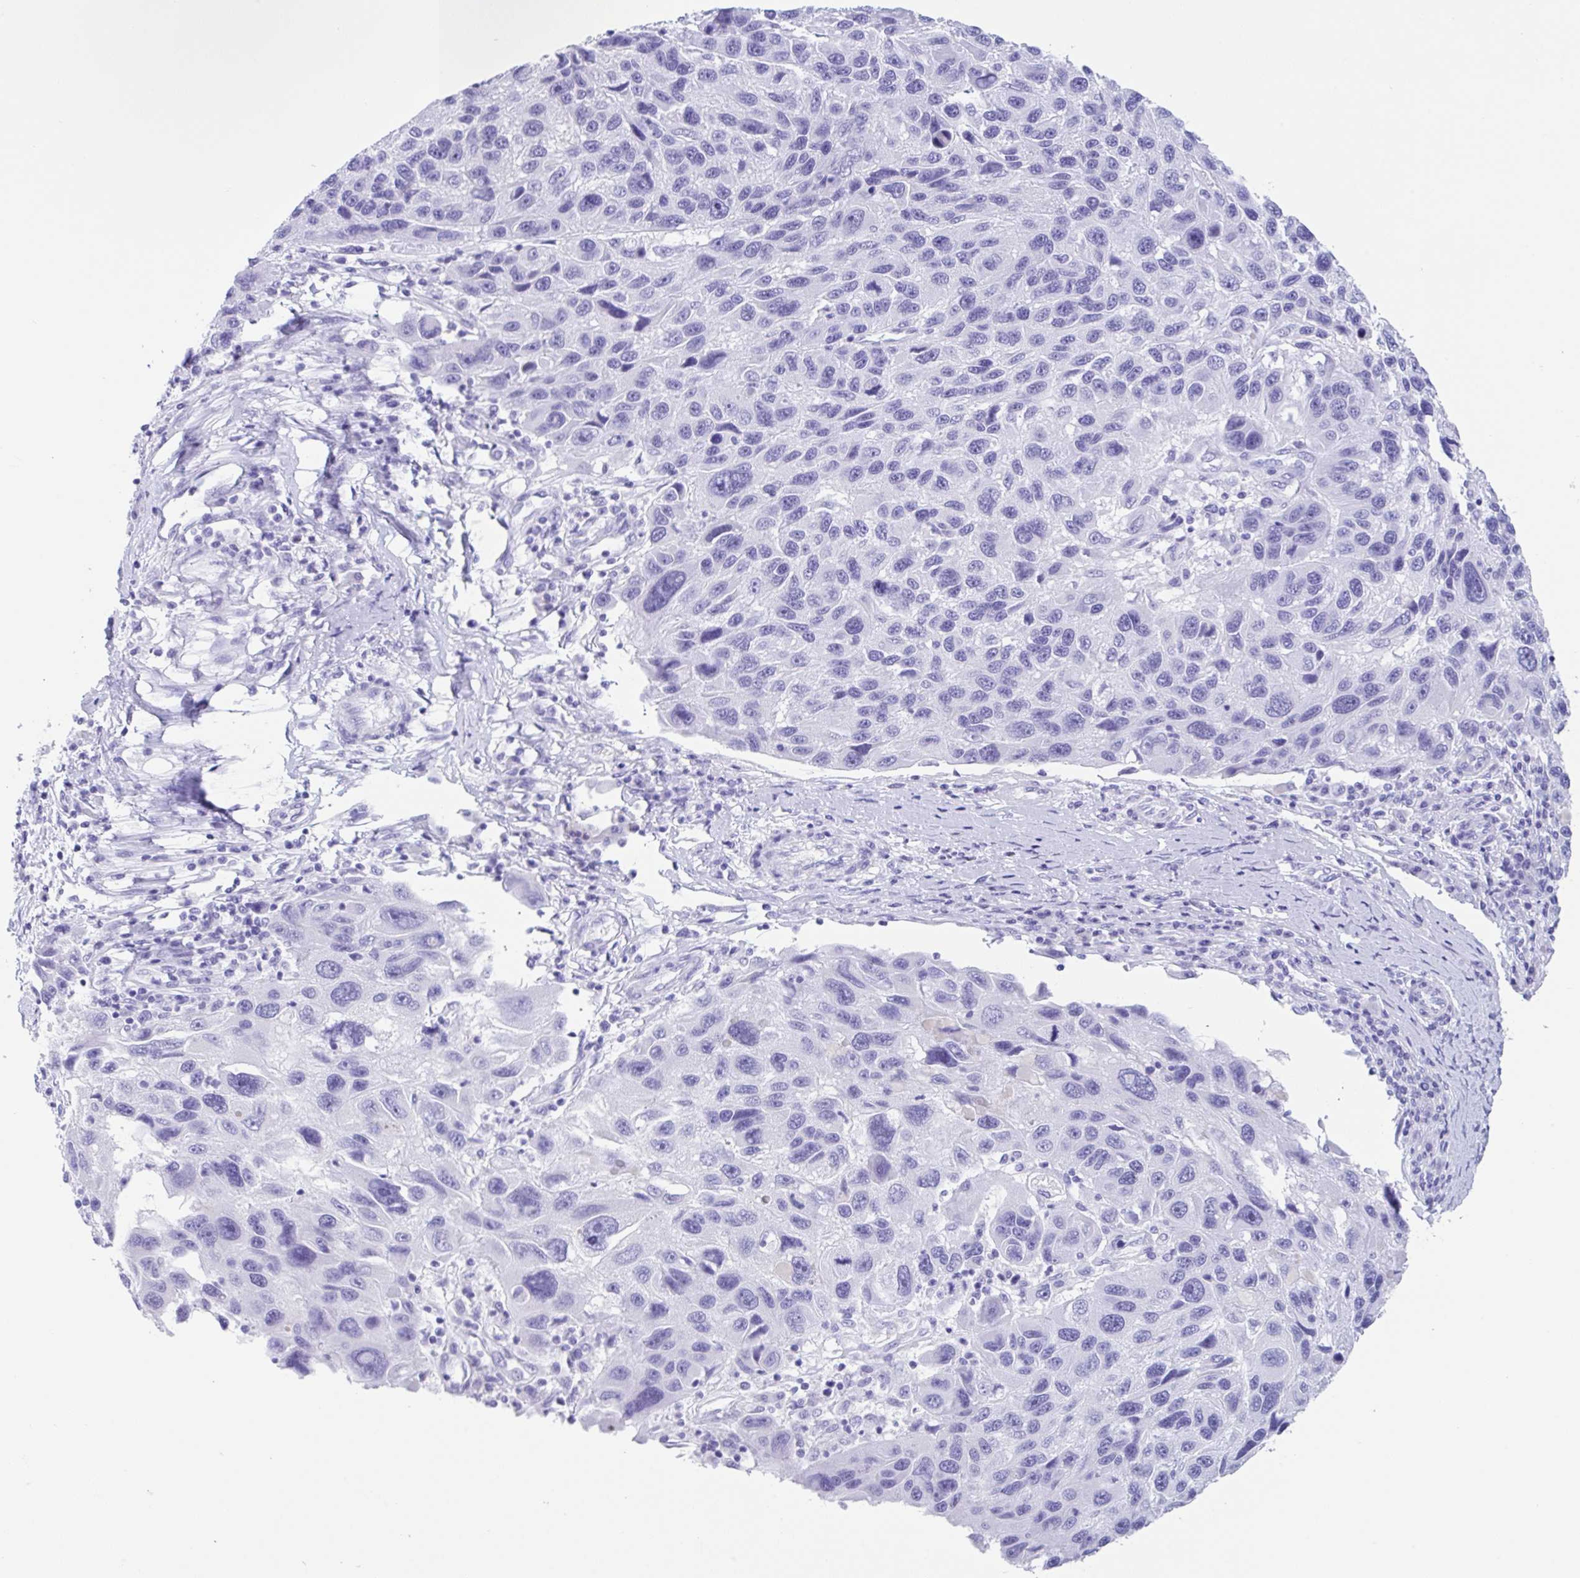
{"staining": {"intensity": "negative", "quantity": "none", "location": "none"}, "tissue": "melanoma", "cell_type": "Tumor cells", "image_type": "cancer", "snomed": [{"axis": "morphology", "description": "Malignant melanoma, NOS"}, {"axis": "topography", "description": "Skin"}], "caption": "High magnification brightfield microscopy of melanoma stained with DAB (3,3'-diaminobenzidine) (brown) and counterstained with hematoxylin (blue): tumor cells show no significant expression.", "gene": "CPA1", "patient": {"sex": "male", "age": 53}}